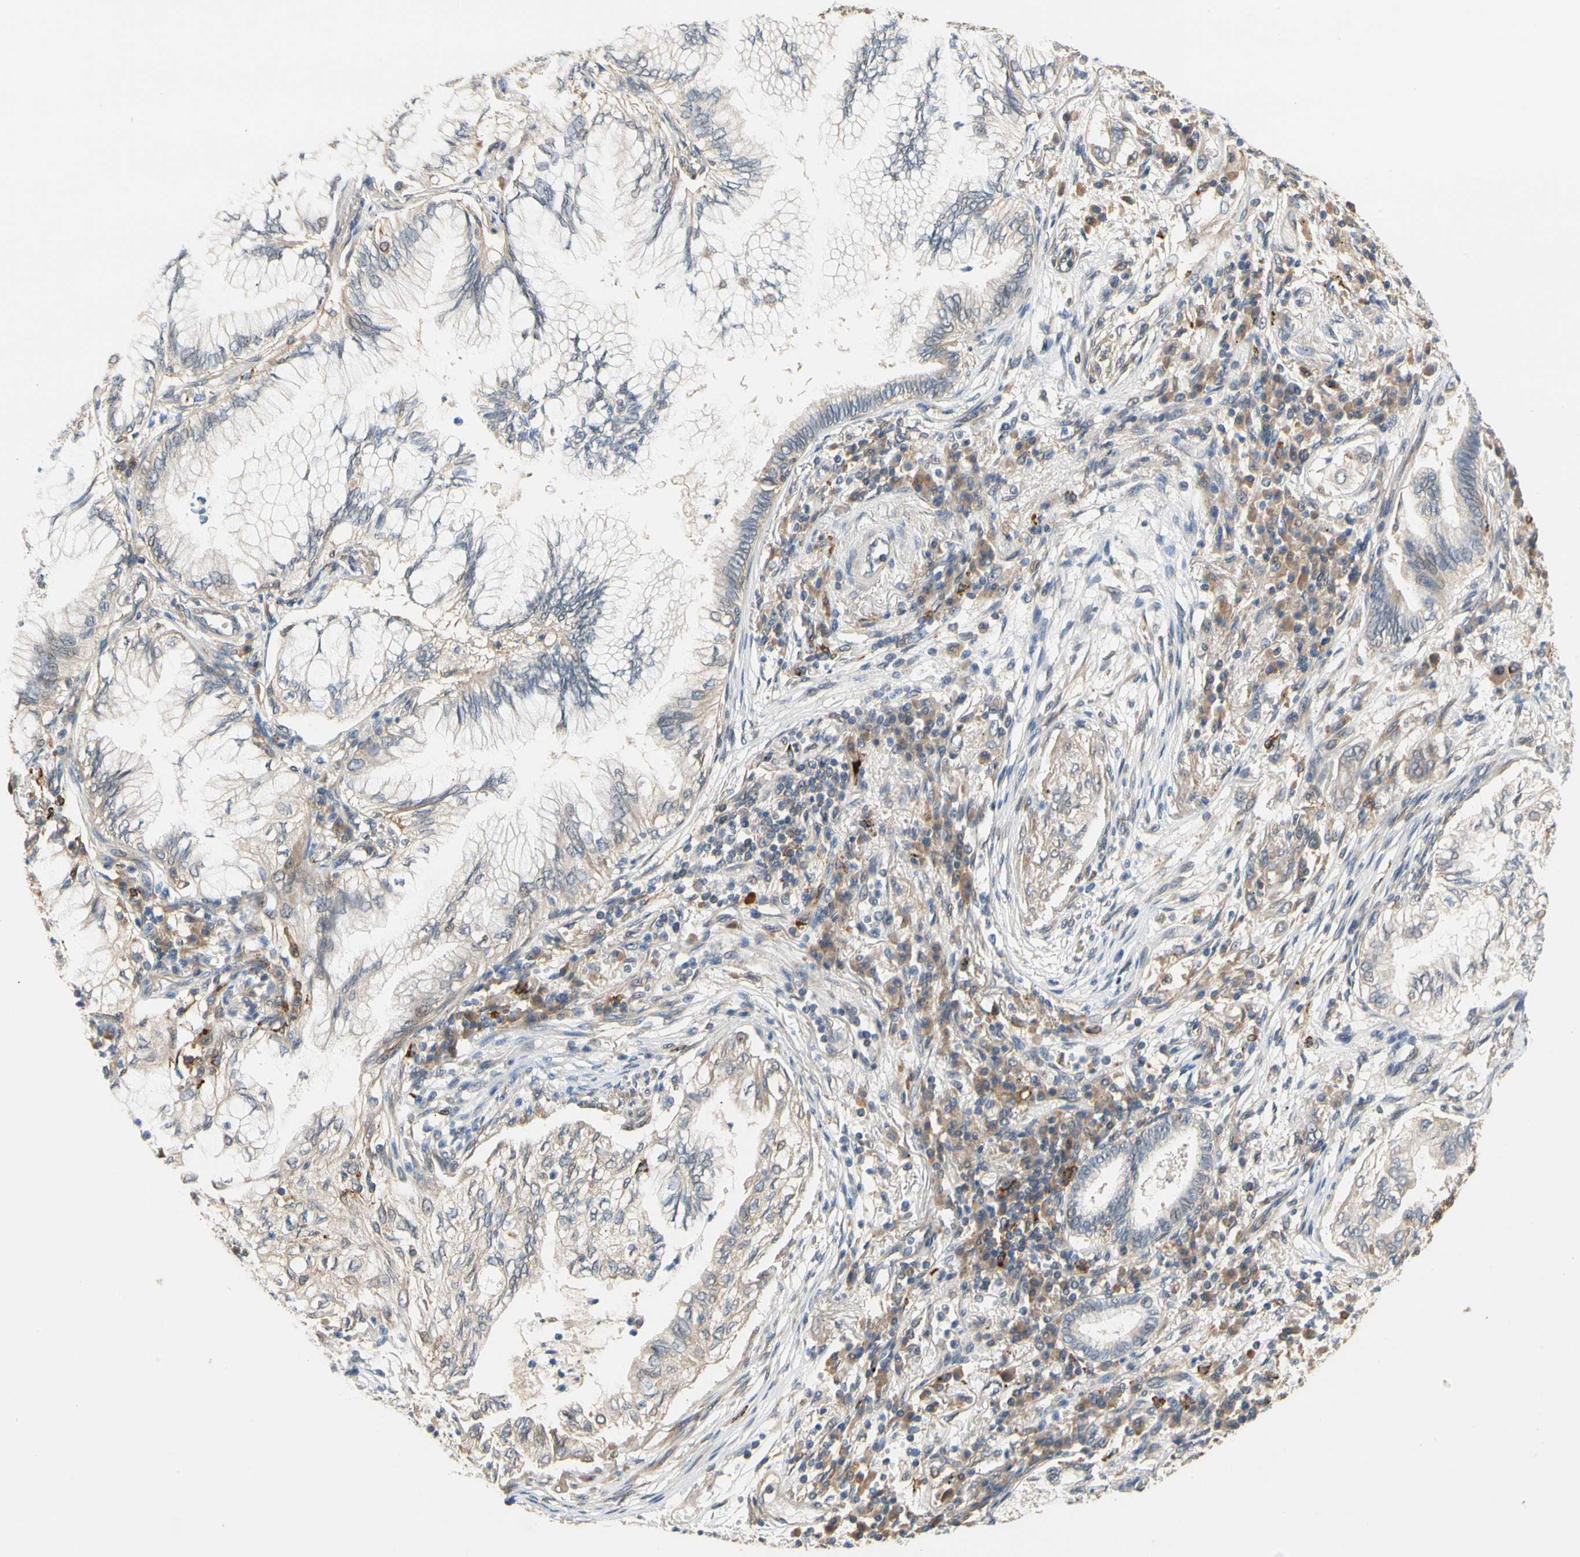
{"staining": {"intensity": "weak", "quantity": "<25%", "location": "cytoplasmic/membranous"}, "tissue": "lung cancer", "cell_type": "Tumor cells", "image_type": "cancer", "snomed": [{"axis": "morphology", "description": "Normal tissue, NOS"}, {"axis": "morphology", "description": "Adenocarcinoma, NOS"}, {"axis": "topography", "description": "Bronchus"}, {"axis": "topography", "description": "Lung"}], "caption": "High power microscopy photomicrograph of an immunohistochemistry (IHC) histopathology image of lung cancer (adenocarcinoma), revealing no significant expression in tumor cells. (Stains: DAB (3,3'-diaminobenzidine) immunohistochemistry with hematoxylin counter stain, Microscopy: brightfield microscopy at high magnification).", "gene": "ANKHD1", "patient": {"sex": "female", "age": 70}}